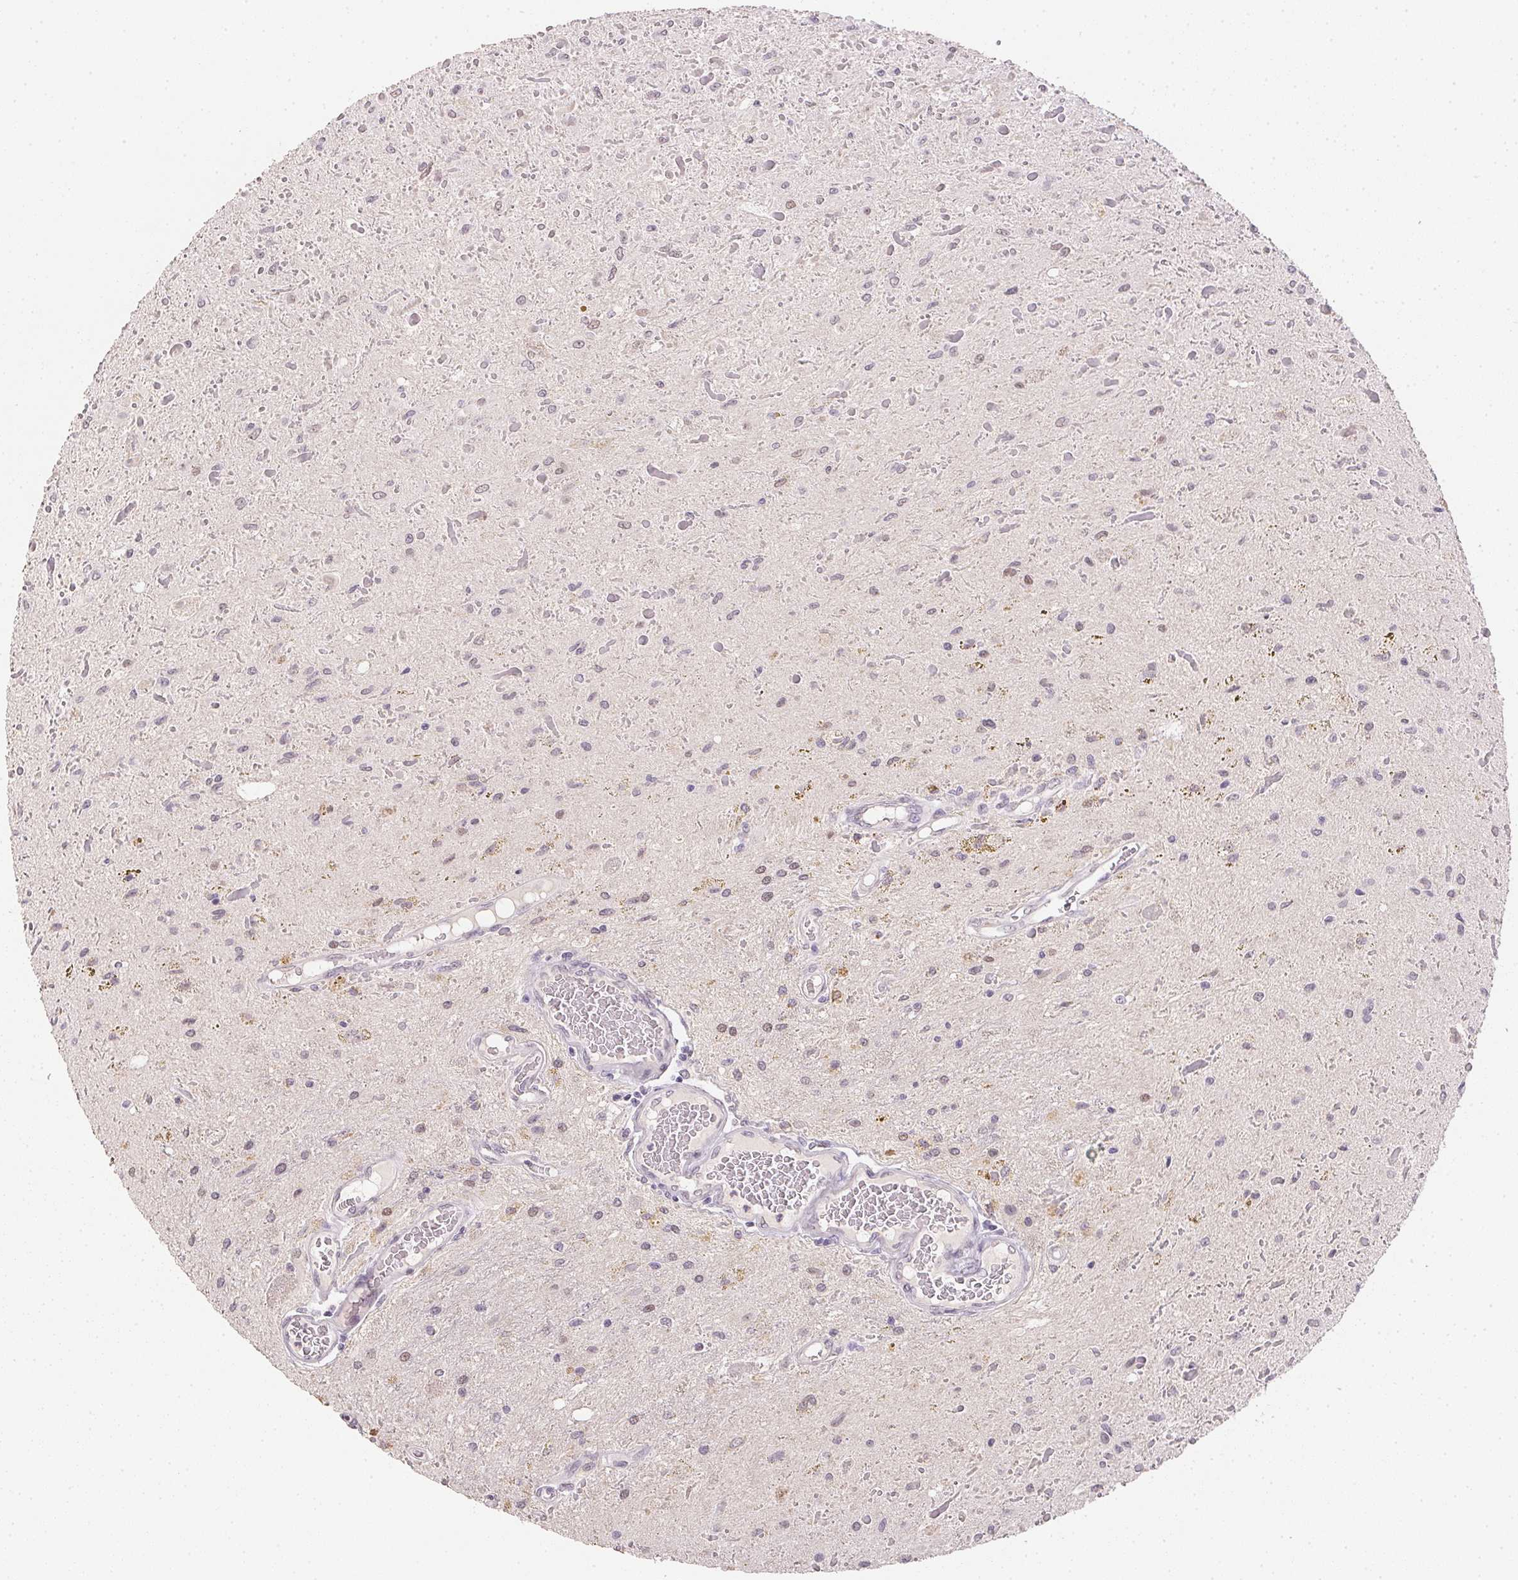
{"staining": {"intensity": "negative", "quantity": "none", "location": "none"}, "tissue": "glioma", "cell_type": "Tumor cells", "image_type": "cancer", "snomed": [{"axis": "morphology", "description": "Glioma, malignant, Low grade"}, {"axis": "topography", "description": "Cerebellum"}], "caption": "This is an IHC micrograph of malignant low-grade glioma. There is no positivity in tumor cells.", "gene": "POLR3G", "patient": {"sex": "female", "age": 14}}